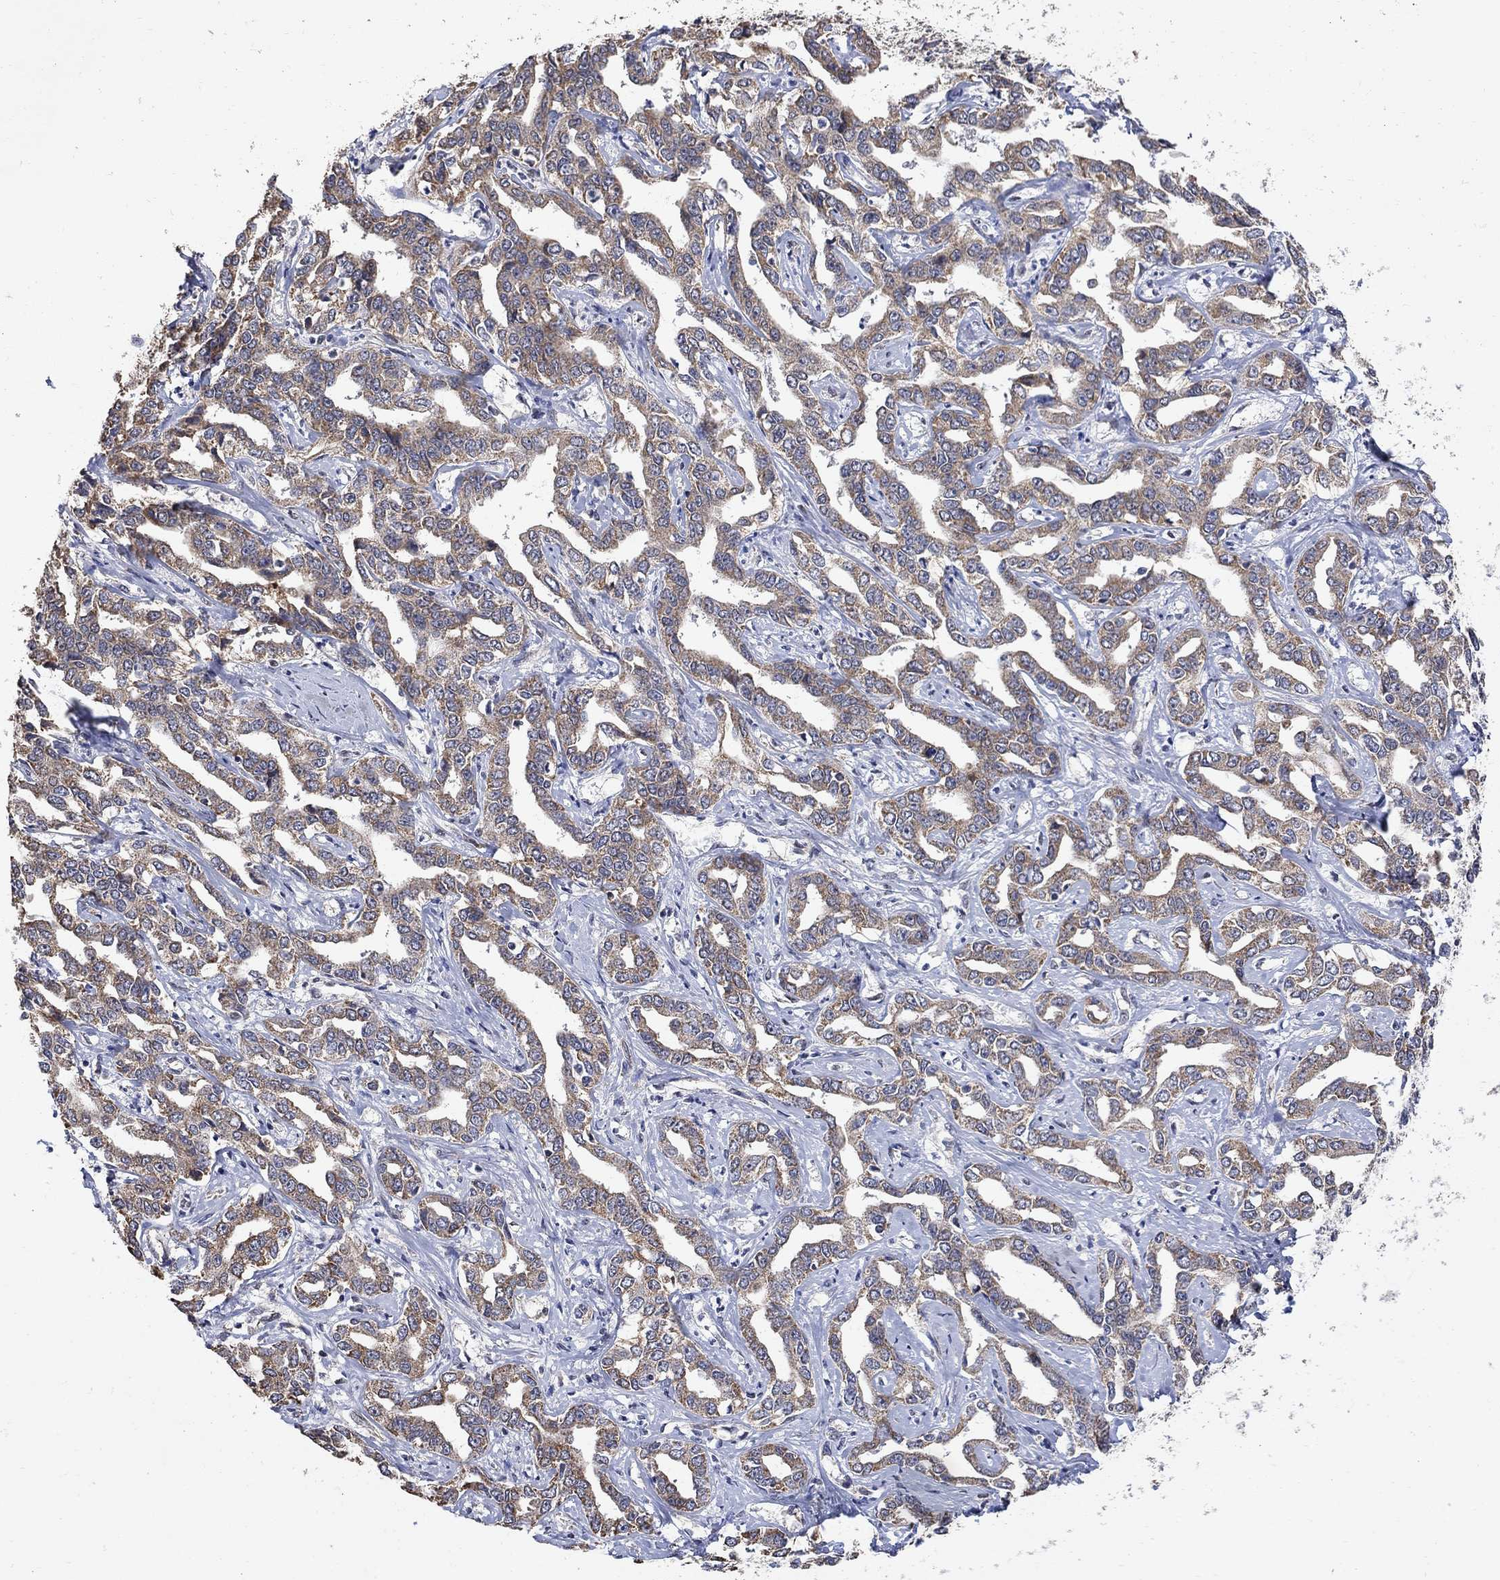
{"staining": {"intensity": "moderate", "quantity": ">75%", "location": "cytoplasmic/membranous"}, "tissue": "liver cancer", "cell_type": "Tumor cells", "image_type": "cancer", "snomed": [{"axis": "morphology", "description": "Cholangiocarcinoma"}, {"axis": "topography", "description": "Liver"}], "caption": "Immunohistochemistry of human cholangiocarcinoma (liver) reveals medium levels of moderate cytoplasmic/membranous positivity in about >75% of tumor cells.", "gene": "ANKRA2", "patient": {"sex": "male", "age": 59}}